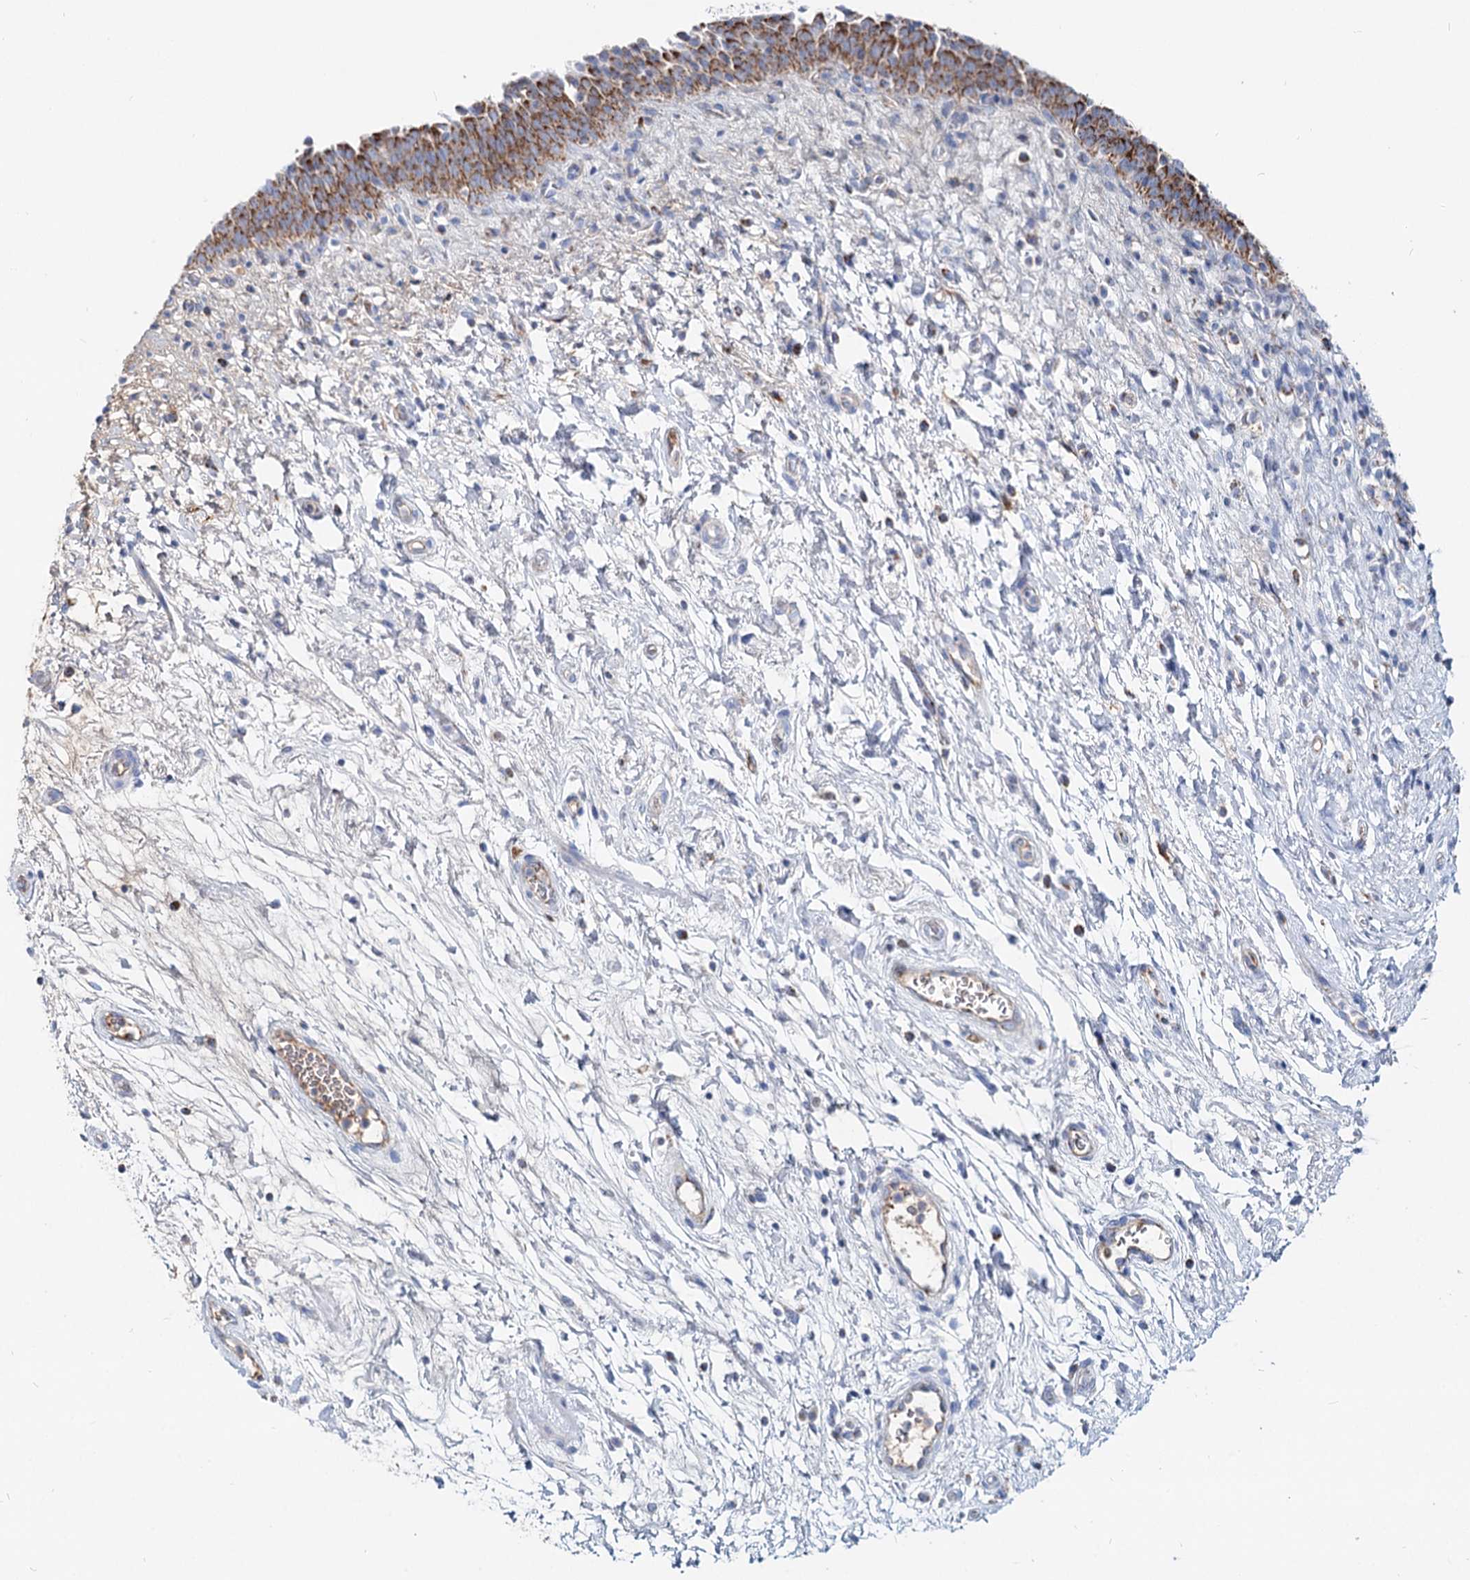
{"staining": {"intensity": "strong", "quantity": "25%-75%", "location": "cytoplasmic/membranous"}, "tissue": "urinary bladder", "cell_type": "Urothelial cells", "image_type": "normal", "snomed": [{"axis": "morphology", "description": "Normal tissue, NOS"}, {"axis": "topography", "description": "Urinary bladder"}], "caption": "Immunohistochemistry (IHC) staining of benign urinary bladder, which displays high levels of strong cytoplasmic/membranous staining in about 25%-75% of urothelial cells indicating strong cytoplasmic/membranous protein expression. The staining was performed using DAB (brown) for protein detection and nuclei were counterstained in hematoxylin (blue).", "gene": "MCCC2", "patient": {"sex": "male", "age": 83}}